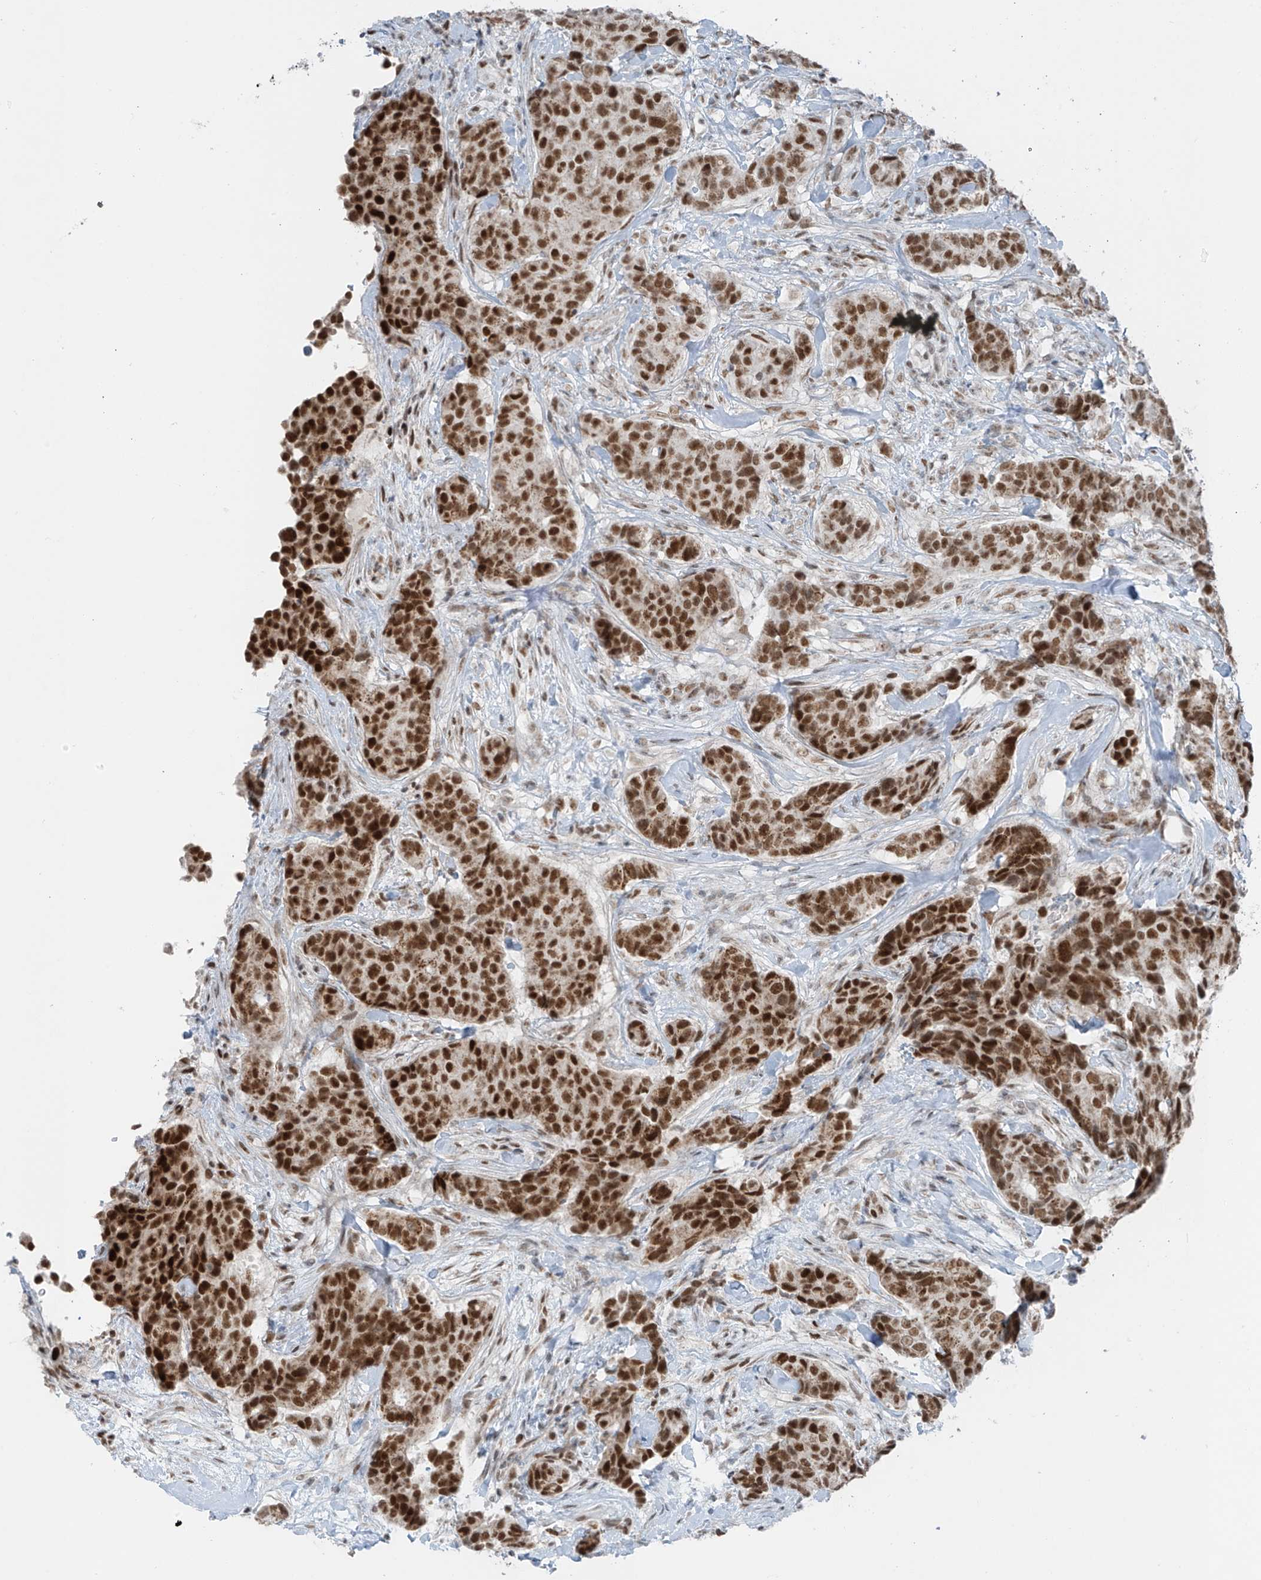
{"staining": {"intensity": "strong", "quantity": ">75%", "location": "nuclear"}, "tissue": "breast cancer", "cell_type": "Tumor cells", "image_type": "cancer", "snomed": [{"axis": "morphology", "description": "Duct carcinoma"}, {"axis": "topography", "description": "Breast"}], "caption": "Strong nuclear protein expression is appreciated in approximately >75% of tumor cells in breast cancer (intraductal carcinoma).", "gene": "WRNIP1", "patient": {"sex": "female", "age": 75}}